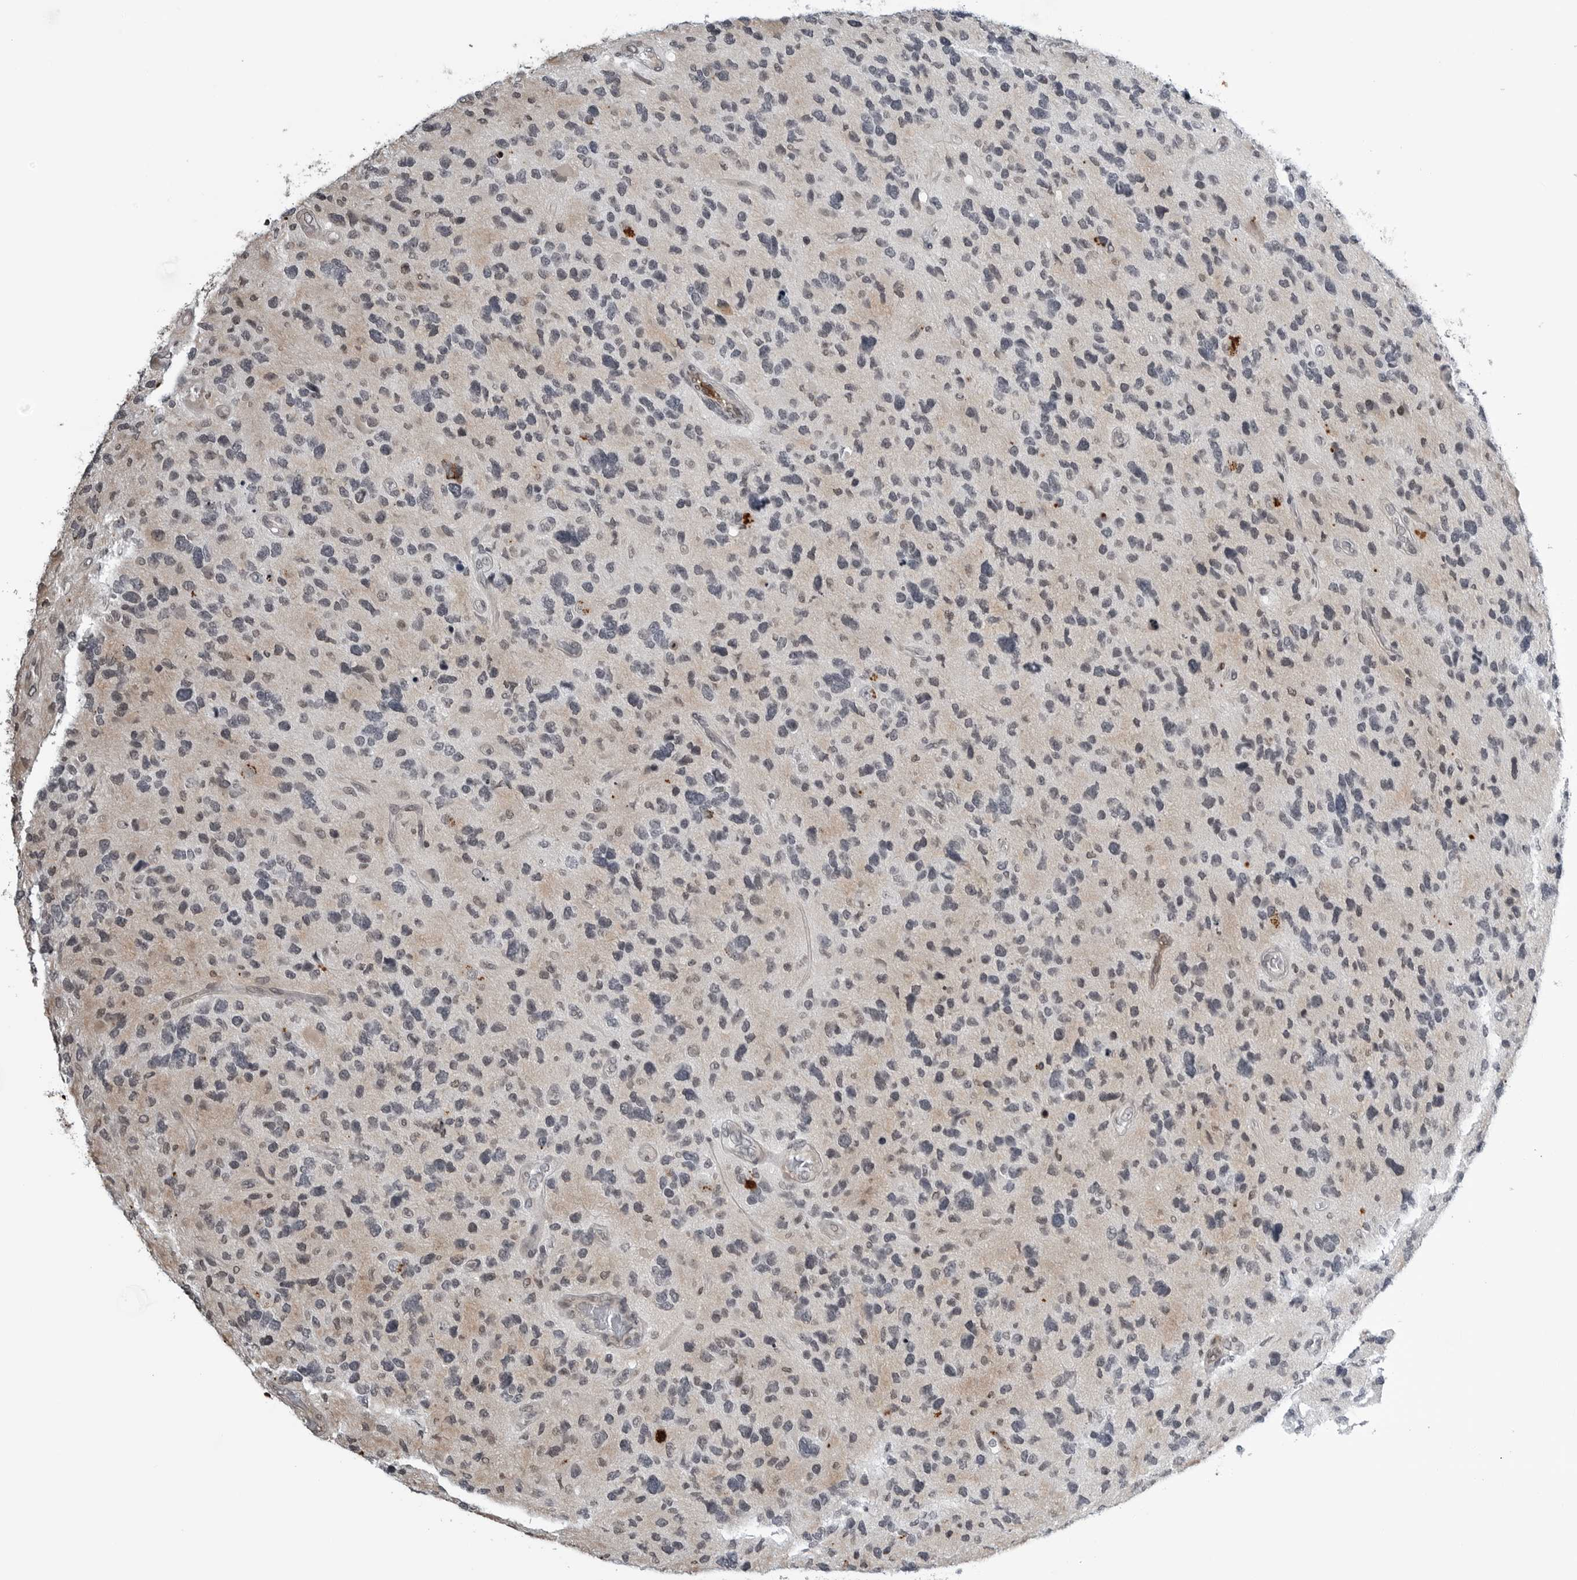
{"staining": {"intensity": "negative", "quantity": "none", "location": "none"}, "tissue": "glioma", "cell_type": "Tumor cells", "image_type": "cancer", "snomed": [{"axis": "morphology", "description": "Glioma, malignant, High grade"}, {"axis": "topography", "description": "Brain"}], "caption": "Glioma stained for a protein using IHC displays no staining tumor cells.", "gene": "CXCR5", "patient": {"sex": "female", "age": 58}}